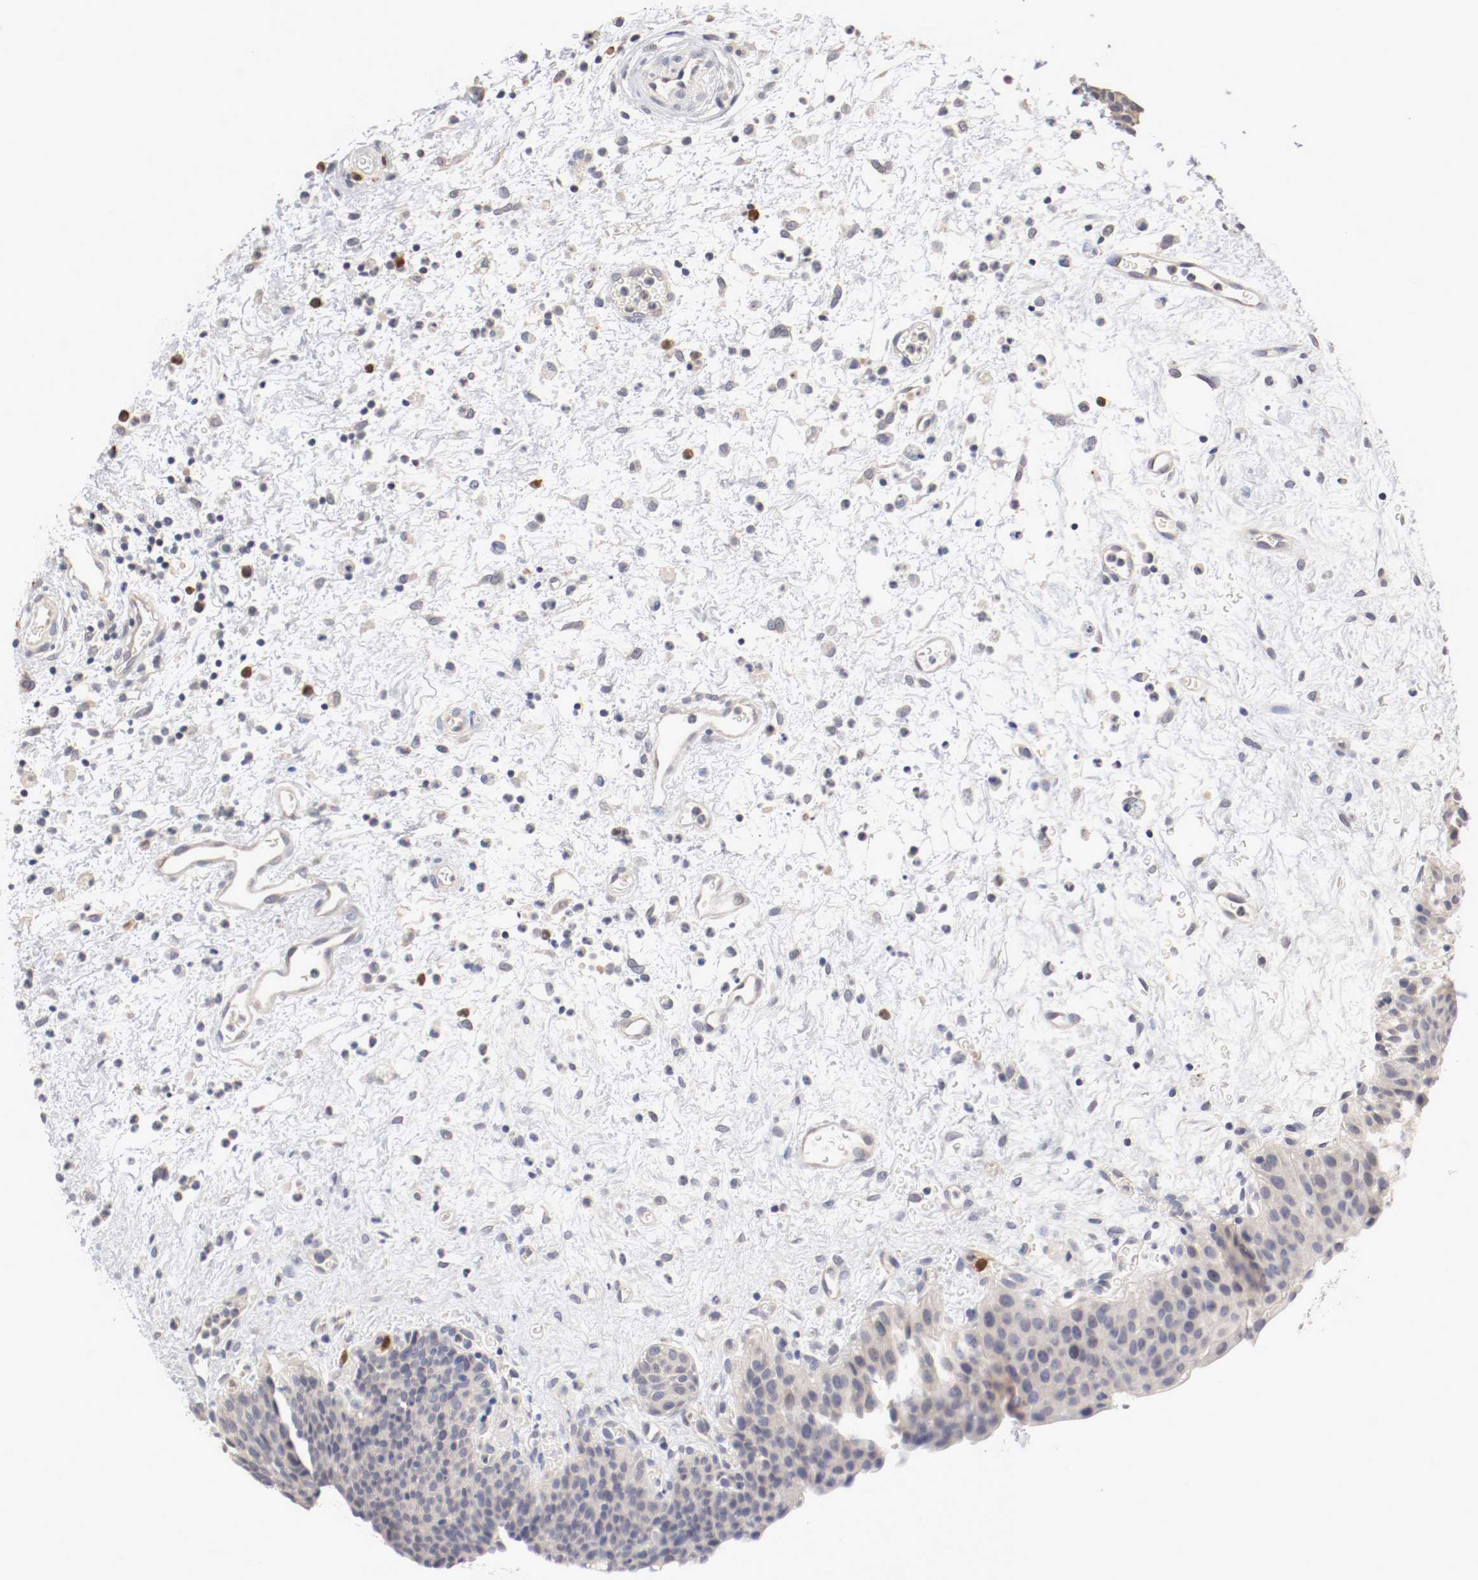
{"staining": {"intensity": "negative", "quantity": "none", "location": "none"}, "tissue": "urinary bladder", "cell_type": "Urothelial cells", "image_type": "normal", "snomed": [{"axis": "morphology", "description": "Normal tissue, NOS"}, {"axis": "morphology", "description": "Dysplasia, NOS"}, {"axis": "topography", "description": "Urinary bladder"}], "caption": "Human urinary bladder stained for a protein using immunohistochemistry exhibits no staining in urothelial cells.", "gene": "CEBPE", "patient": {"sex": "male", "age": 35}}